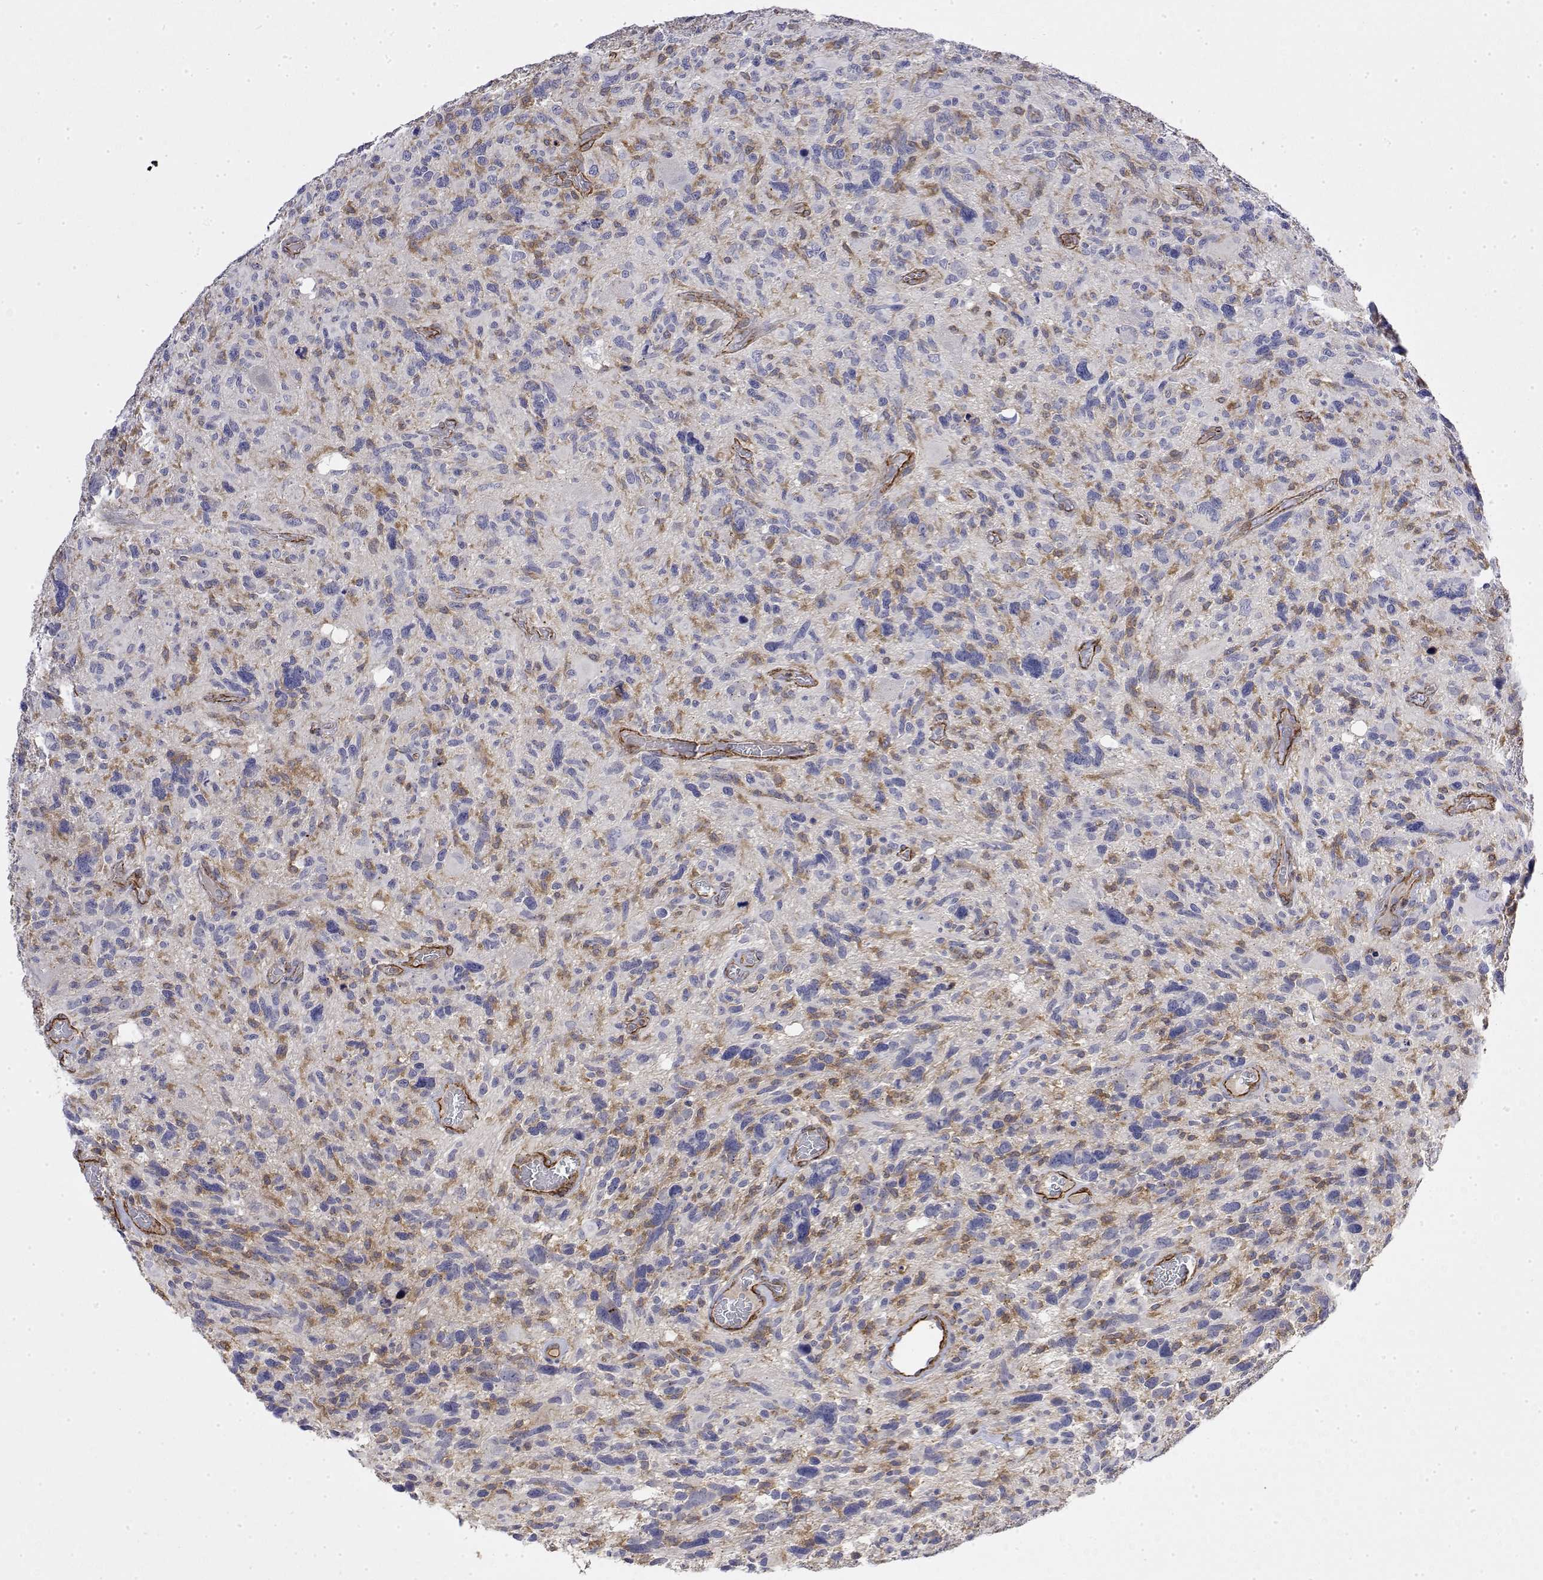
{"staining": {"intensity": "negative", "quantity": "none", "location": "none"}, "tissue": "glioma", "cell_type": "Tumor cells", "image_type": "cancer", "snomed": [{"axis": "morphology", "description": "Glioma, malignant, High grade"}, {"axis": "topography", "description": "Brain"}], "caption": "IHC image of human glioma stained for a protein (brown), which exhibits no staining in tumor cells.", "gene": "SOWAHD", "patient": {"sex": "male", "age": 49}}